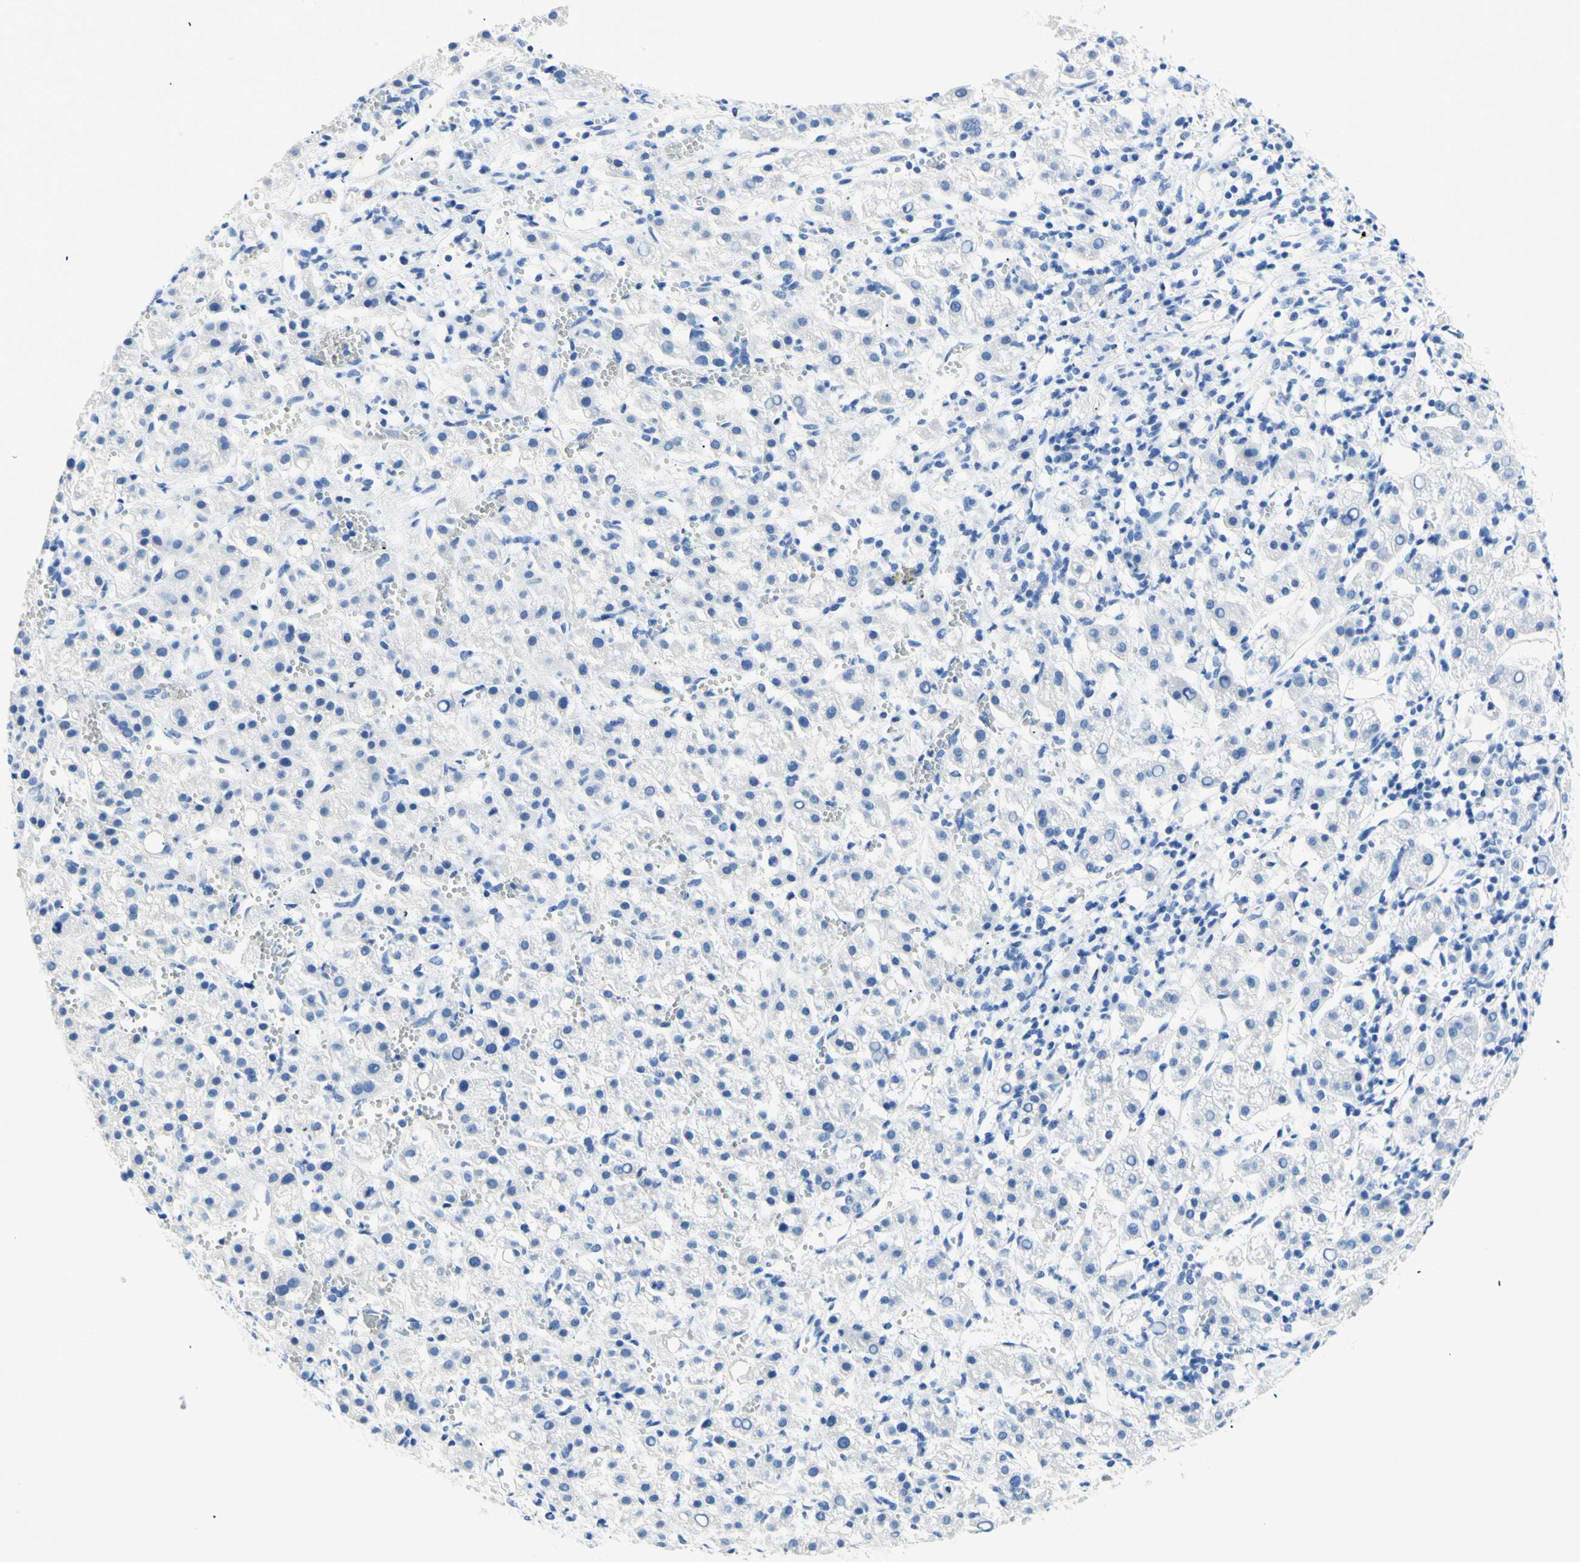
{"staining": {"intensity": "negative", "quantity": "none", "location": "none"}, "tissue": "liver cancer", "cell_type": "Tumor cells", "image_type": "cancer", "snomed": [{"axis": "morphology", "description": "Carcinoma, Hepatocellular, NOS"}, {"axis": "topography", "description": "Liver"}], "caption": "This is an IHC photomicrograph of hepatocellular carcinoma (liver). There is no staining in tumor cells.", "gene": "MYH2", "patient": {"sex": "female", "age": 58}}